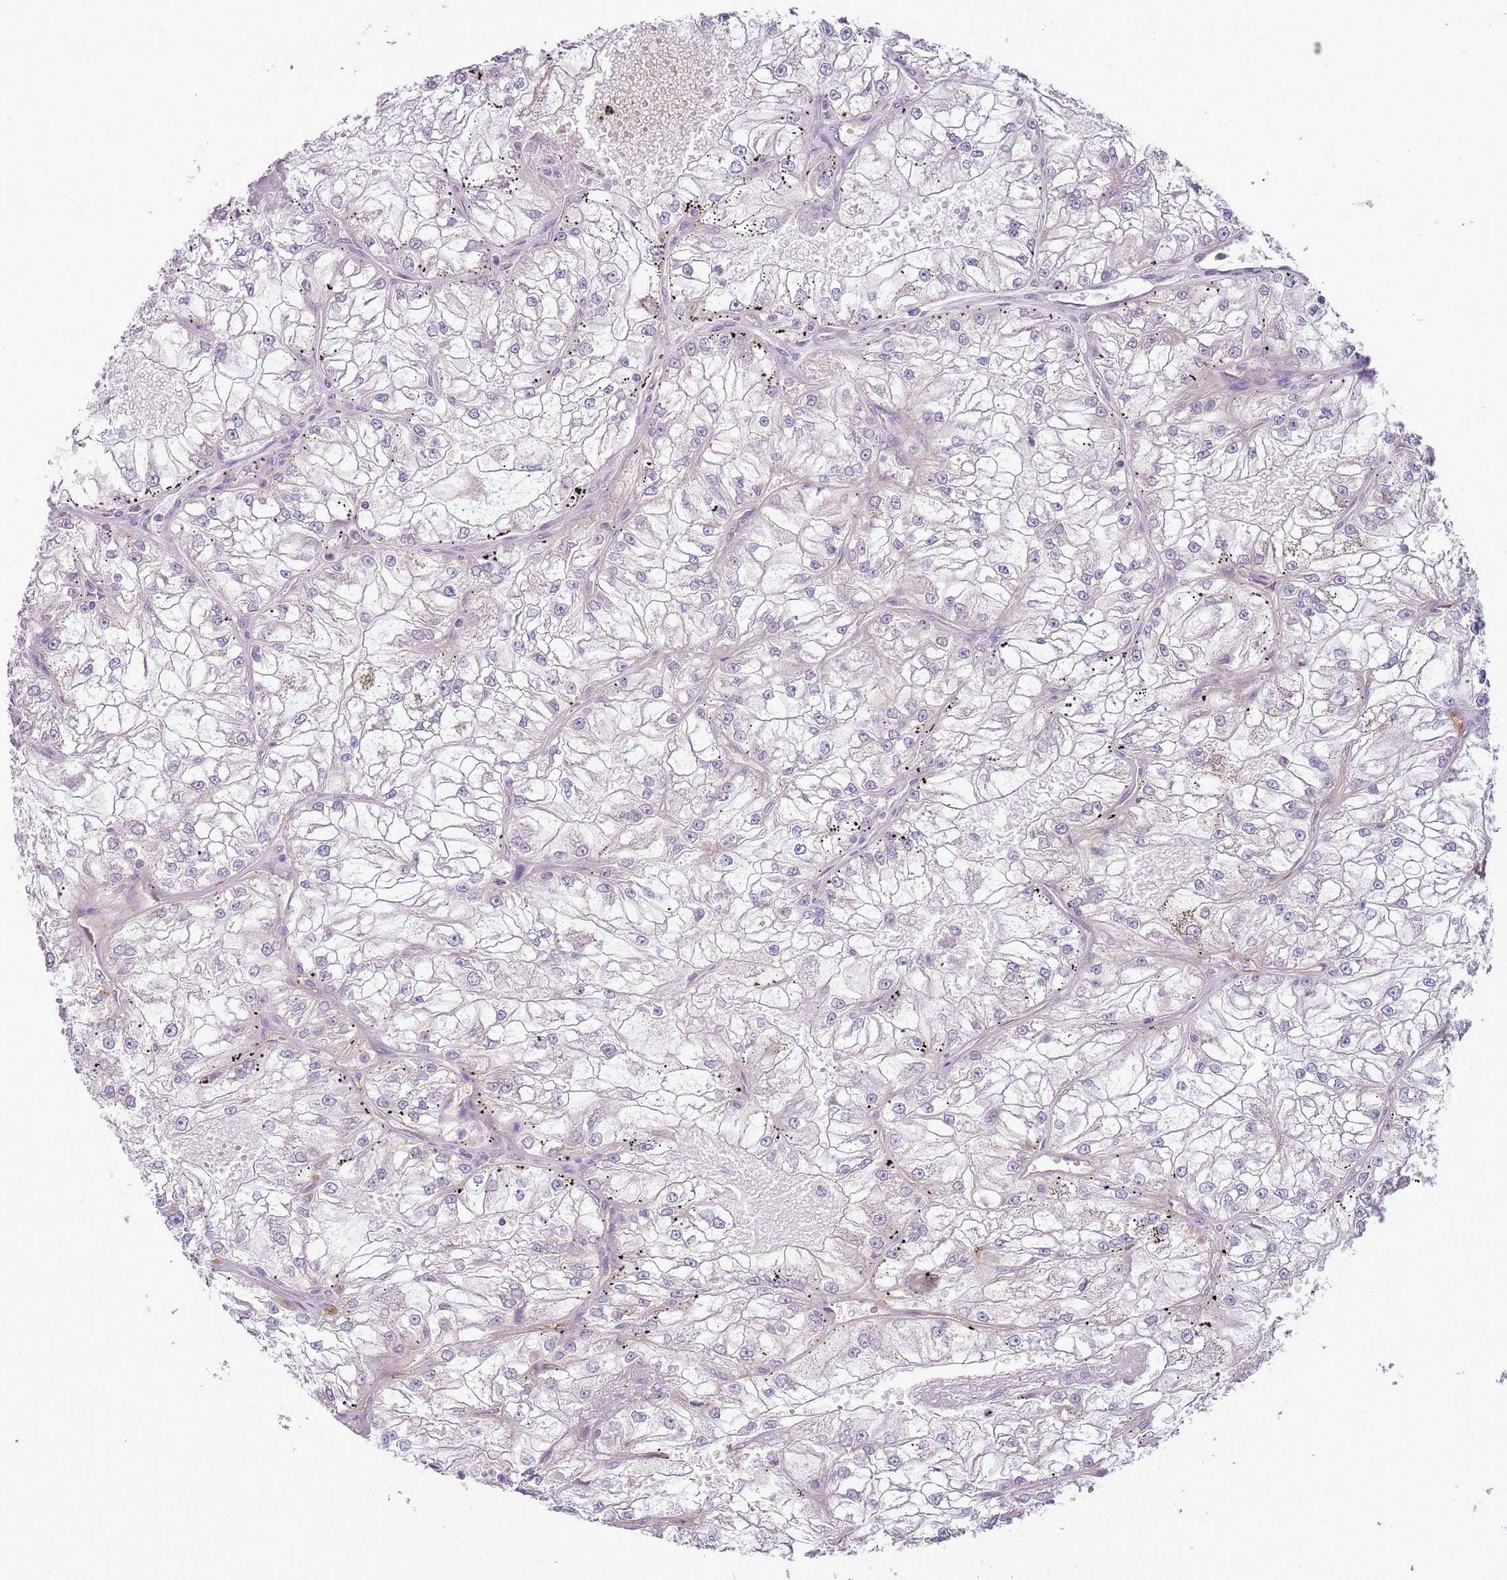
{"staining": {"intensity": "negative", "quantity": "none", "location": "none"}, "tissue": "renal cancer", "cell_type": "Tumor cells", "image_type": "cancer", "snomed": [{"axis": "morphology", "description": "Adenocarcinoma, NOS"}, {"axis": "topography", "description": "Kidney"}], "caption": "Tumor cells show no significant staining in renal cancer (adenocarcinoma).", "gene": "SKOR2", "patient": {"sex": "female", "age": 72}}